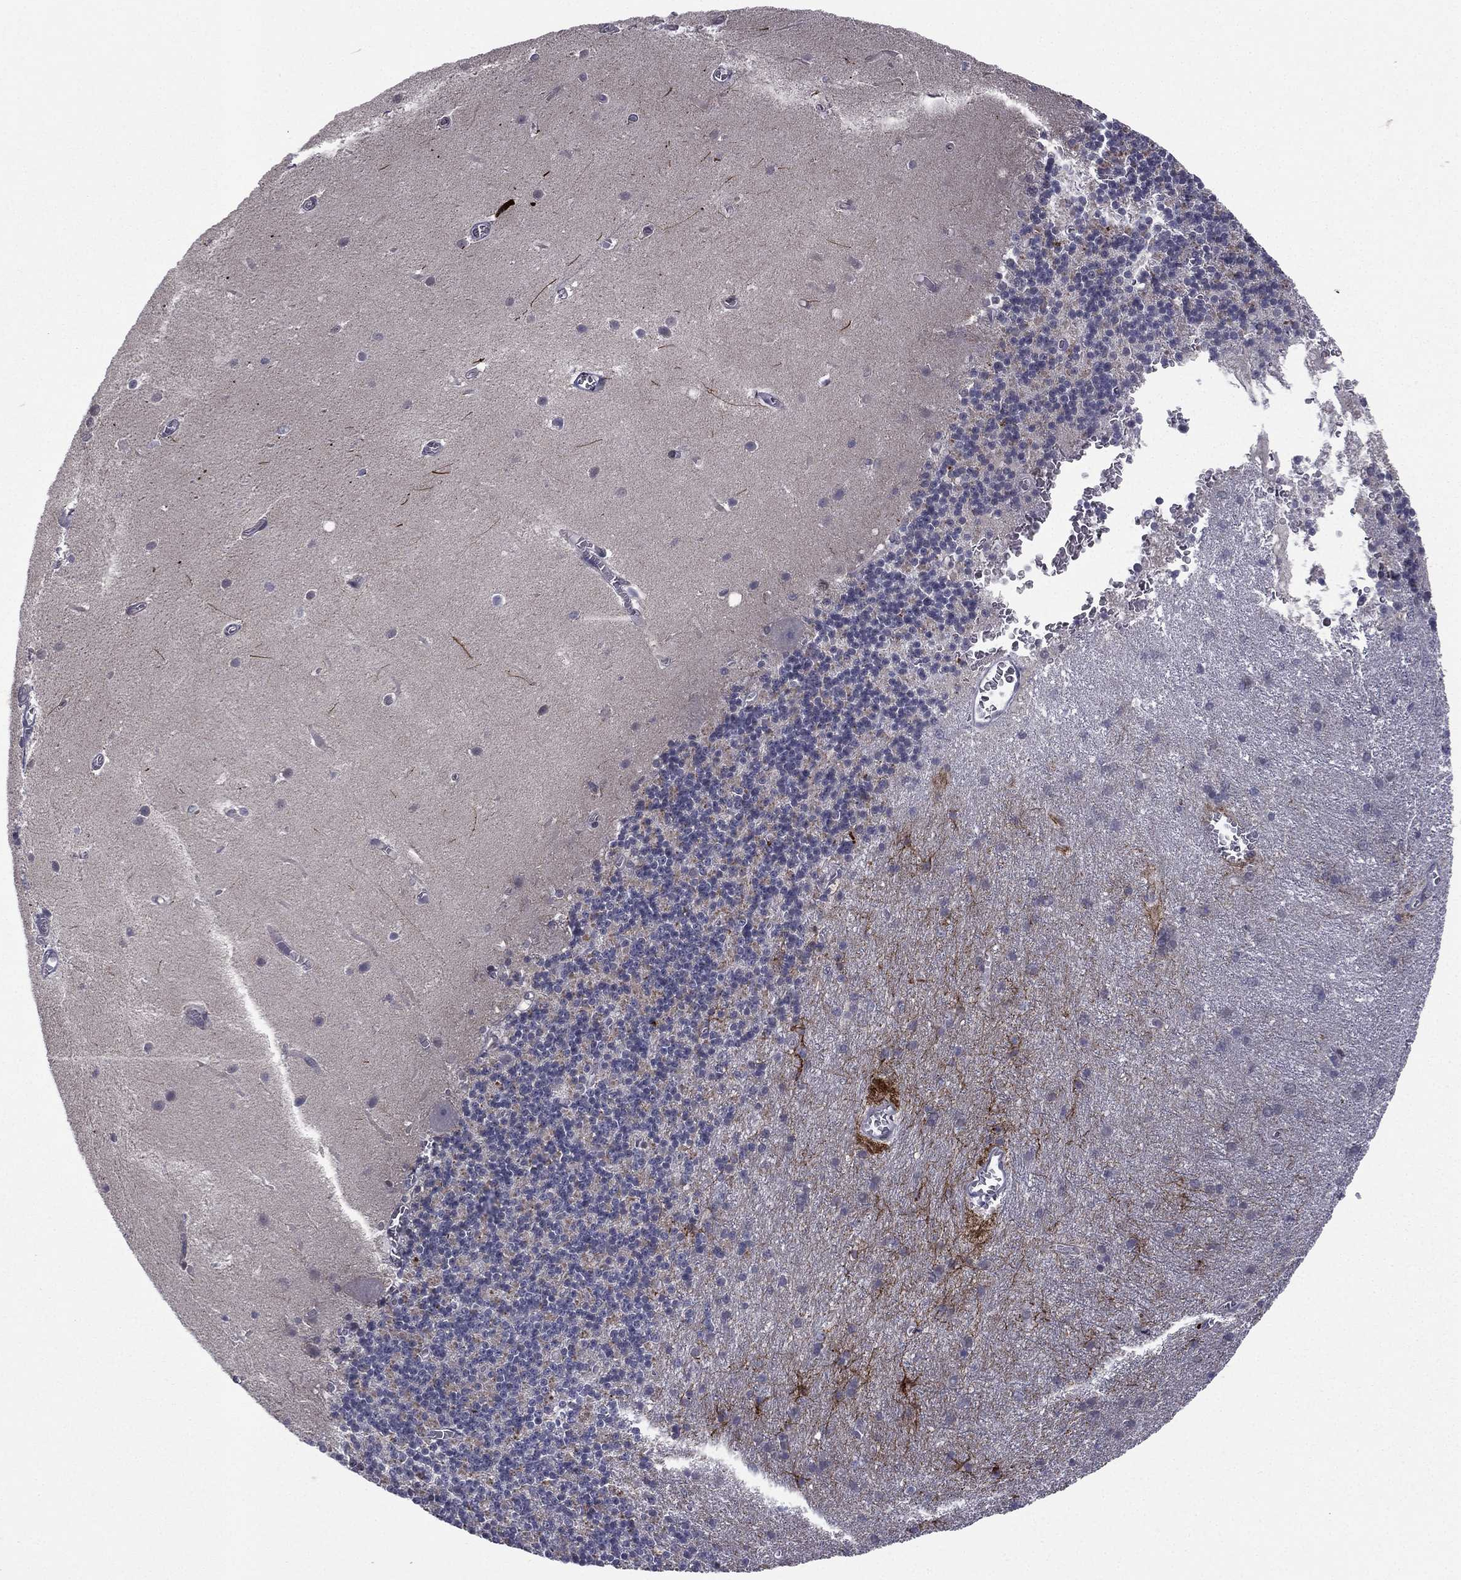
{"staining": {"intensity": "negative", "quantity": "none", "location": "none"}, "tissue": "cerebellum", "cell_type": "Cells in granular layer", "image_type": "normal", "snomed": [{"axis": "morphology", "description": "Normal tissue, NOS"}, {"axis": "topography", "description": "Cerebellum"}], "caption": "The image exhibits no significant staining in cells in granular layer of cerebellum.", "gene": "ACTRT2", "patient": {"sex": "male", "age": 70}}